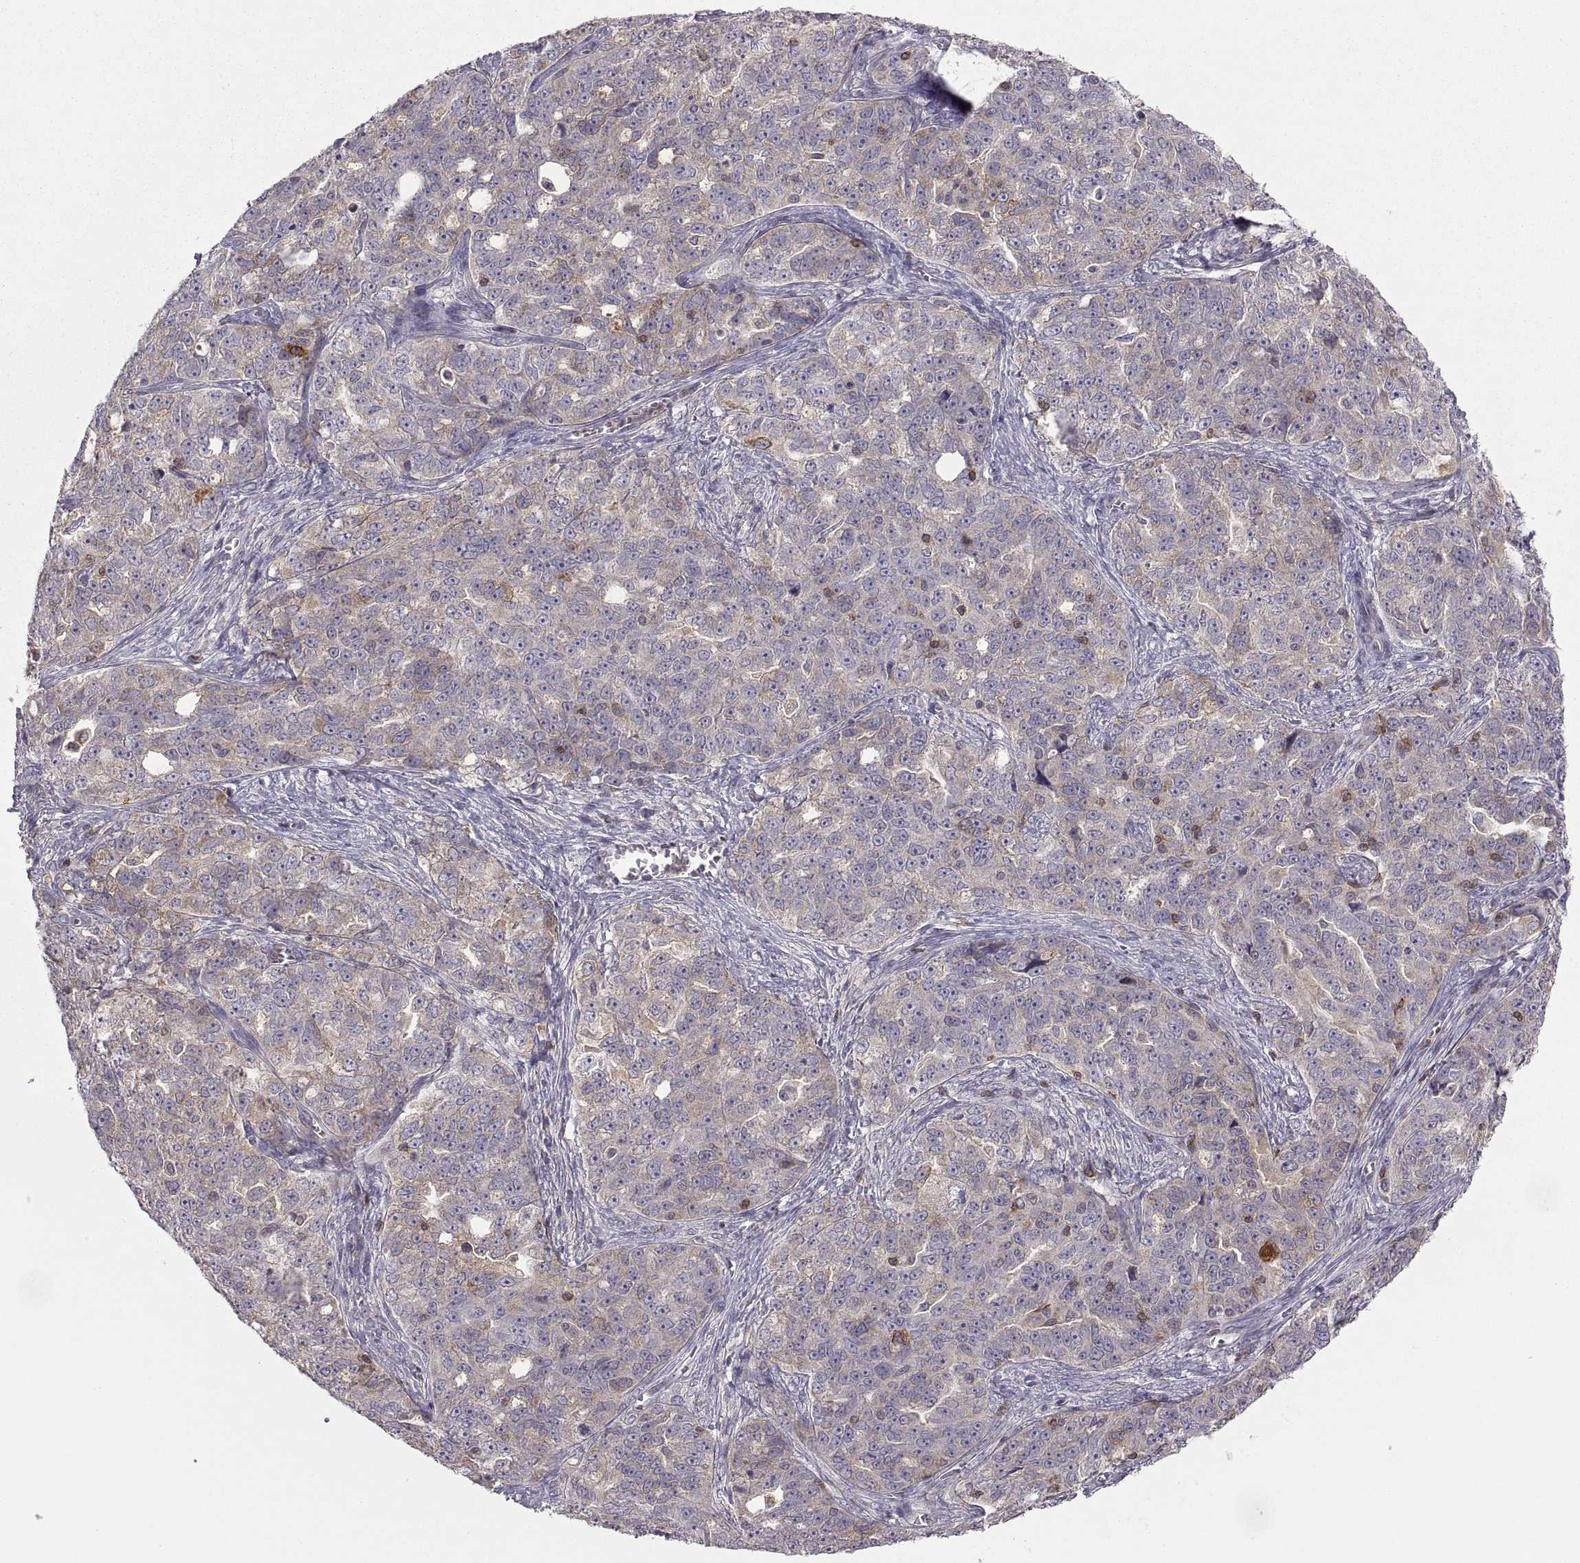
{"staining": {"intensity": "strong", "quantity": "<25%", "location": "cytoplasmic/membranous"}, "tissue": "ovarian cancer", "cell_type": "Tumor cells", "image_type": "cancer", "snomed": [{"axis": "morphology", "description": "Cystadenocarcinoma, serous, NOS"}, {"axis": "topography", "description": "Ovary"}], "caption": "Brown immunohistochemical staining in human serous cystadenocarcinoma (ovarian) demonstrates strong cytoplasmic/membranous expression in approximately <25% of tumor cells.", "gene": "EZR", "patient": {"sex": "female", "age": 51}}